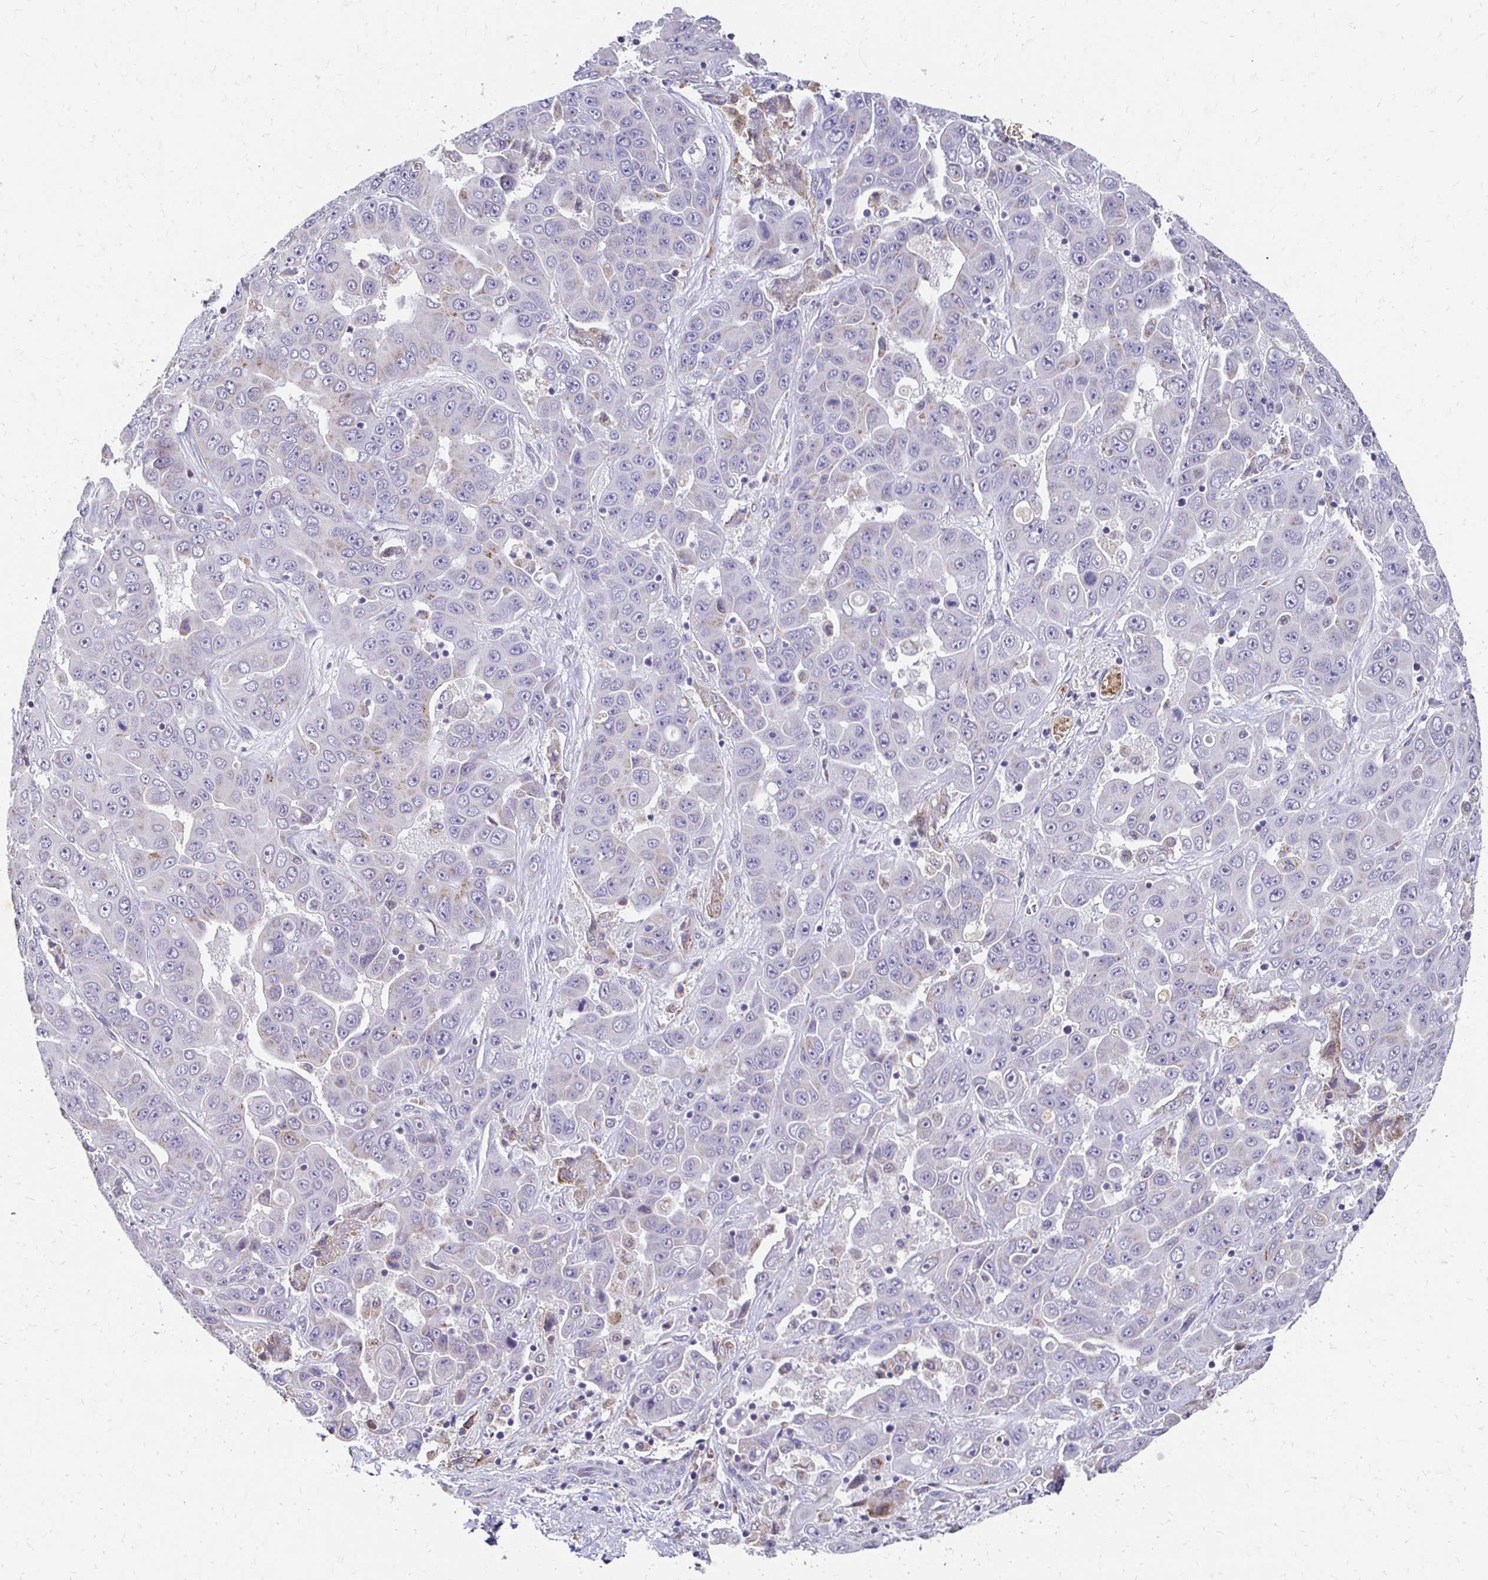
{"staining": {"intensity": "negative", "quantity": "none", "location": "none"}, "tissue": "liver cancer", "cell_type": "Tumor cells", "image_type": "cancer", "snomed": [{"axis": "morphology", "description": "Cholangiocarcinoma"}, {"axis": "topography", "description": "Liver"}], "caption": "Protein analysis of liver cholangiocarcinoma demonstrates no significant staining in tumor cells.", "gene": "GK2", "patient": {"sex": "female", "age": 52}}